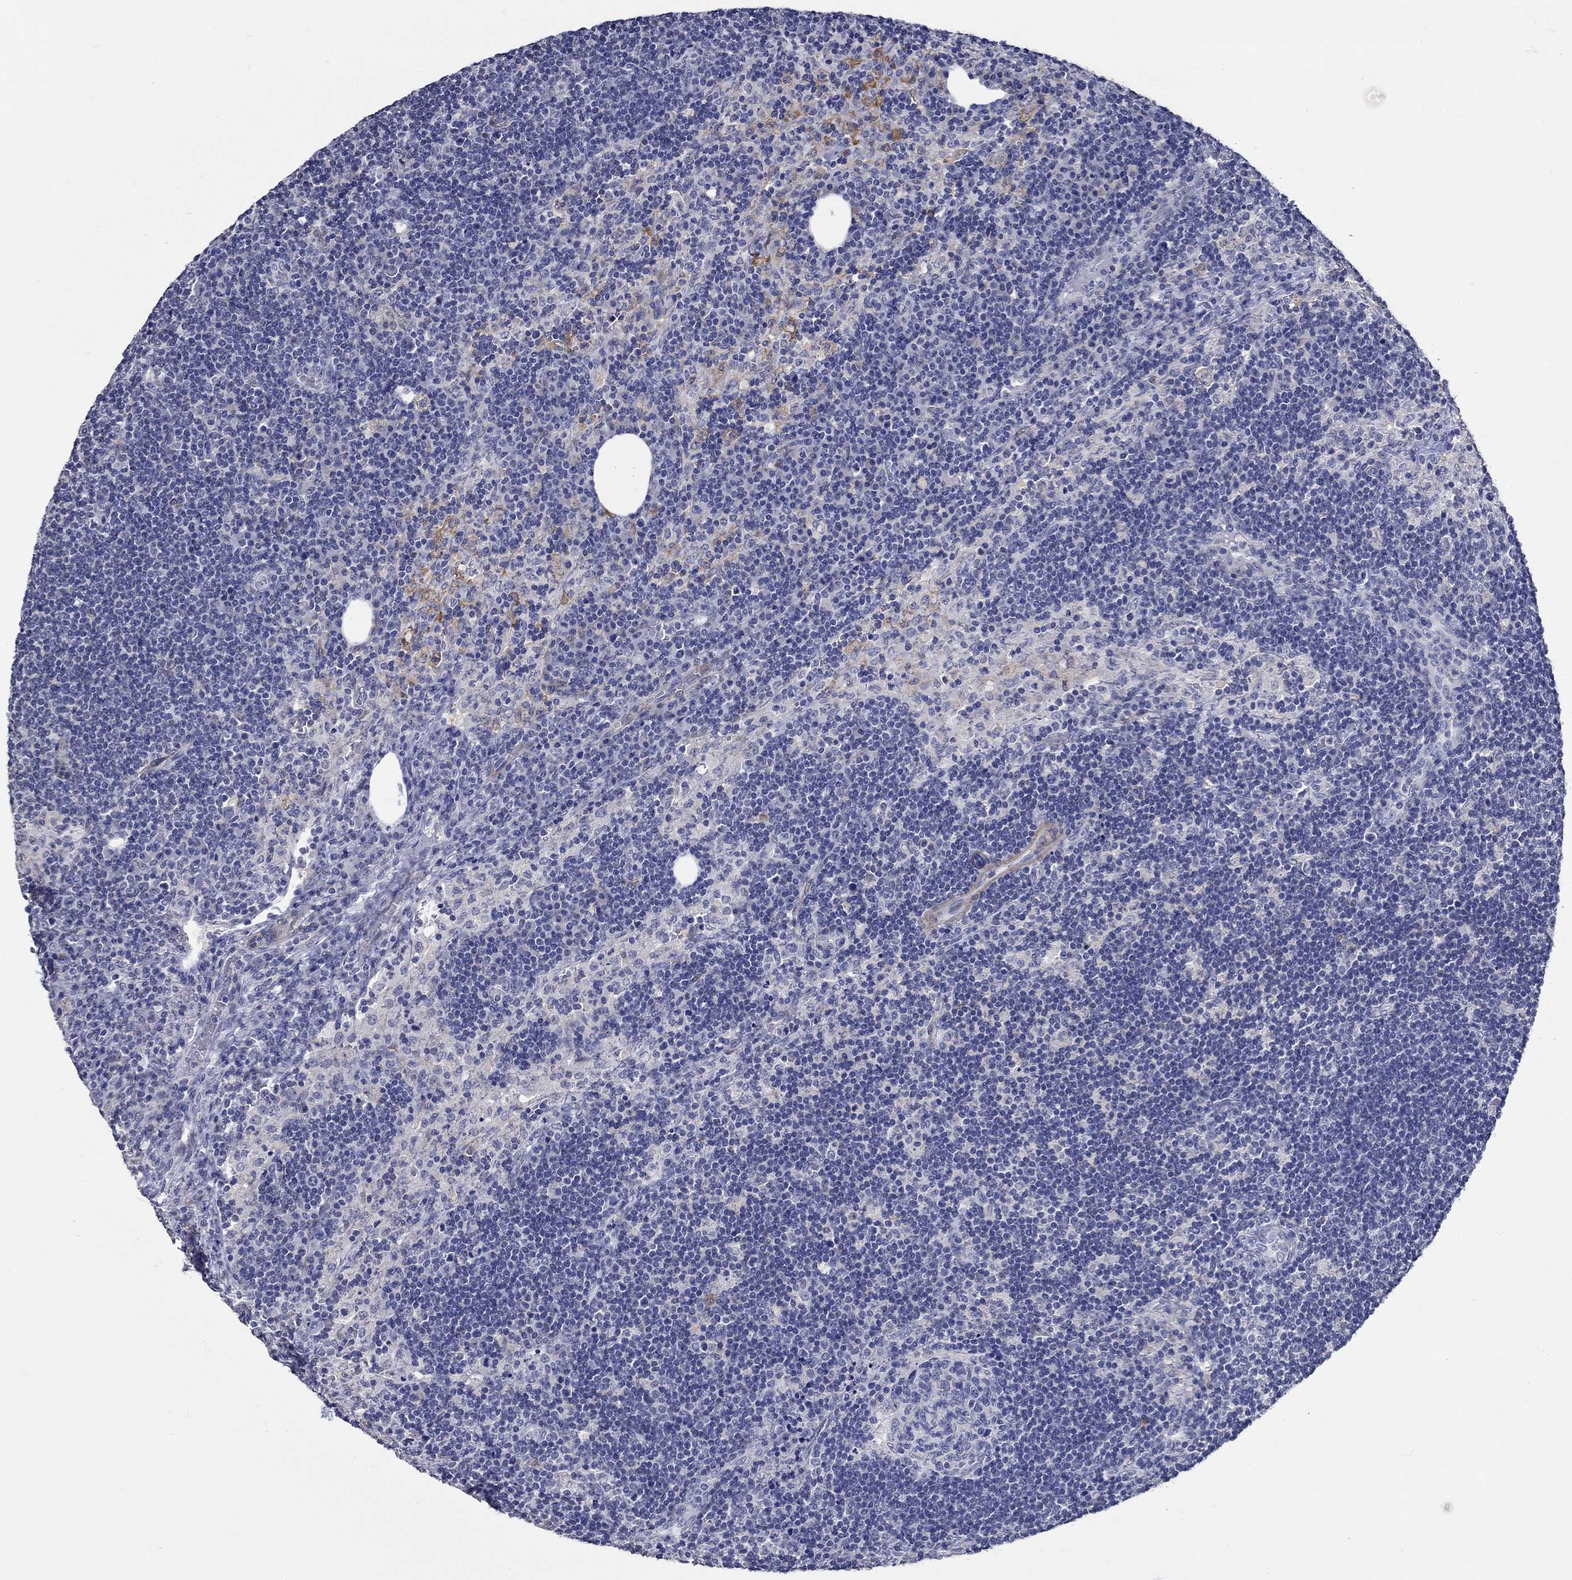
{"staining": {"intensity": "negative", "quantity": "none", "location": "none"}, "tissue": "lymph node", "cell_type": "Germinal center cells", "image_type": "normal", "snomed": [{"axis": "morphology", "description": "Normal tissue, NOS"}, {"axis": "topography", "description": "Lymph node"}], "caption": "Immunohistochemistry (IHC) of unremarkable lymph node shows no positivity in germinal center cells. The staining is performed using DAB (3,3'-diaminobenzidine) brown chromogen with nuclei counter-stained in using hematoxylin.", "gene": "PDE1B", "patient": {"sex": "male", "age": 63}}